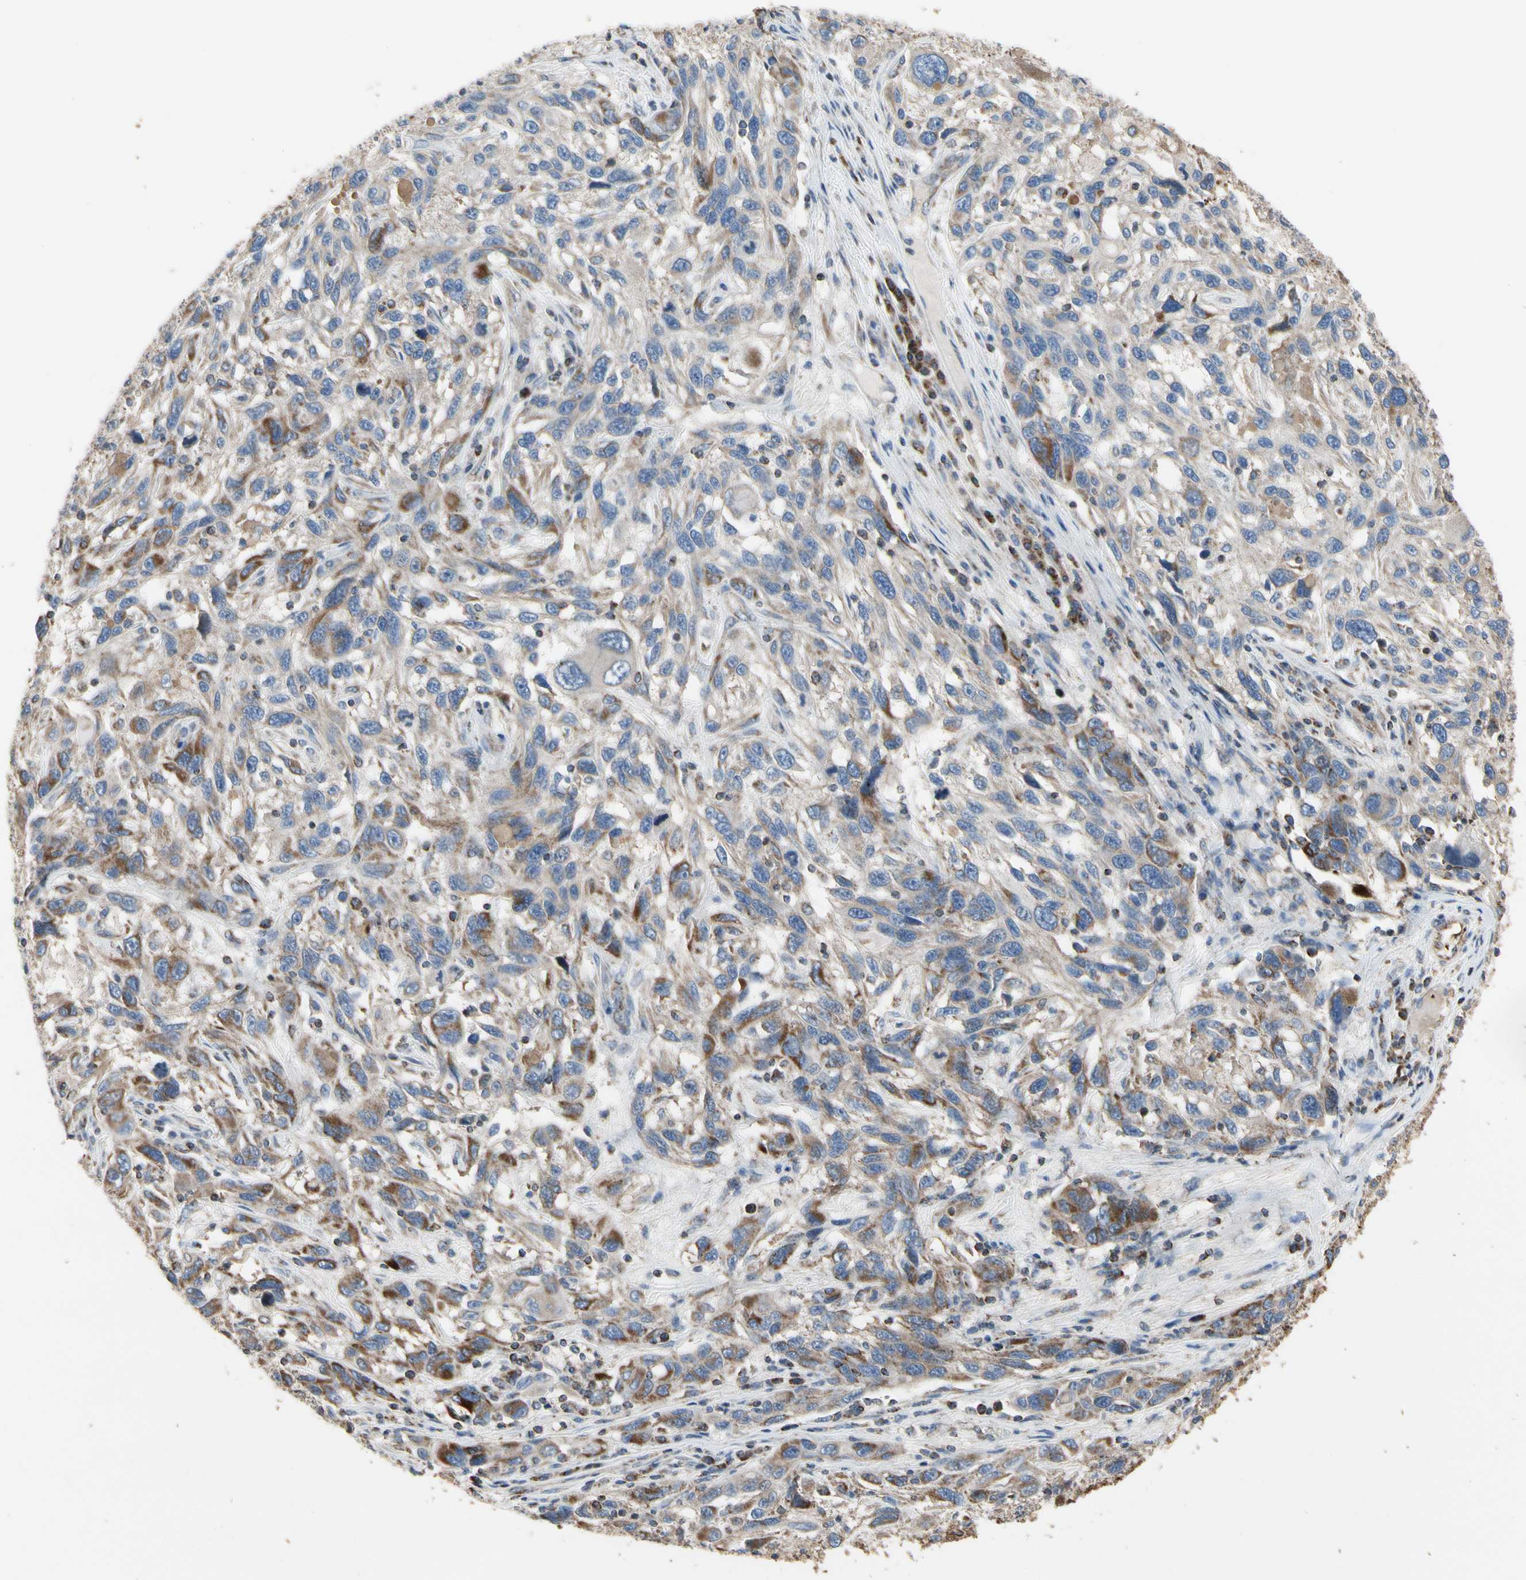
{"staining": {"intensity": "moderate", "quantity": "<25%", "location": "cytoplasmic/membranous"}, "tissue": "melanoma", "cell_type": "Tumor cells", "image_type": "cancer", "snomed": [{"axis": "morphology", "description": "Malignant melanoma, NOS"}, {"axis": "topography", "description": "Skin"}], "caption": "Melanoma tissue shows moderate cytoplasmic/membranous positivity in approximately <25% of tumor cells, visualized by immunohistochemistry.", "gene": "TUBA1A", "patient": {"sex": "male", "age": 53}}